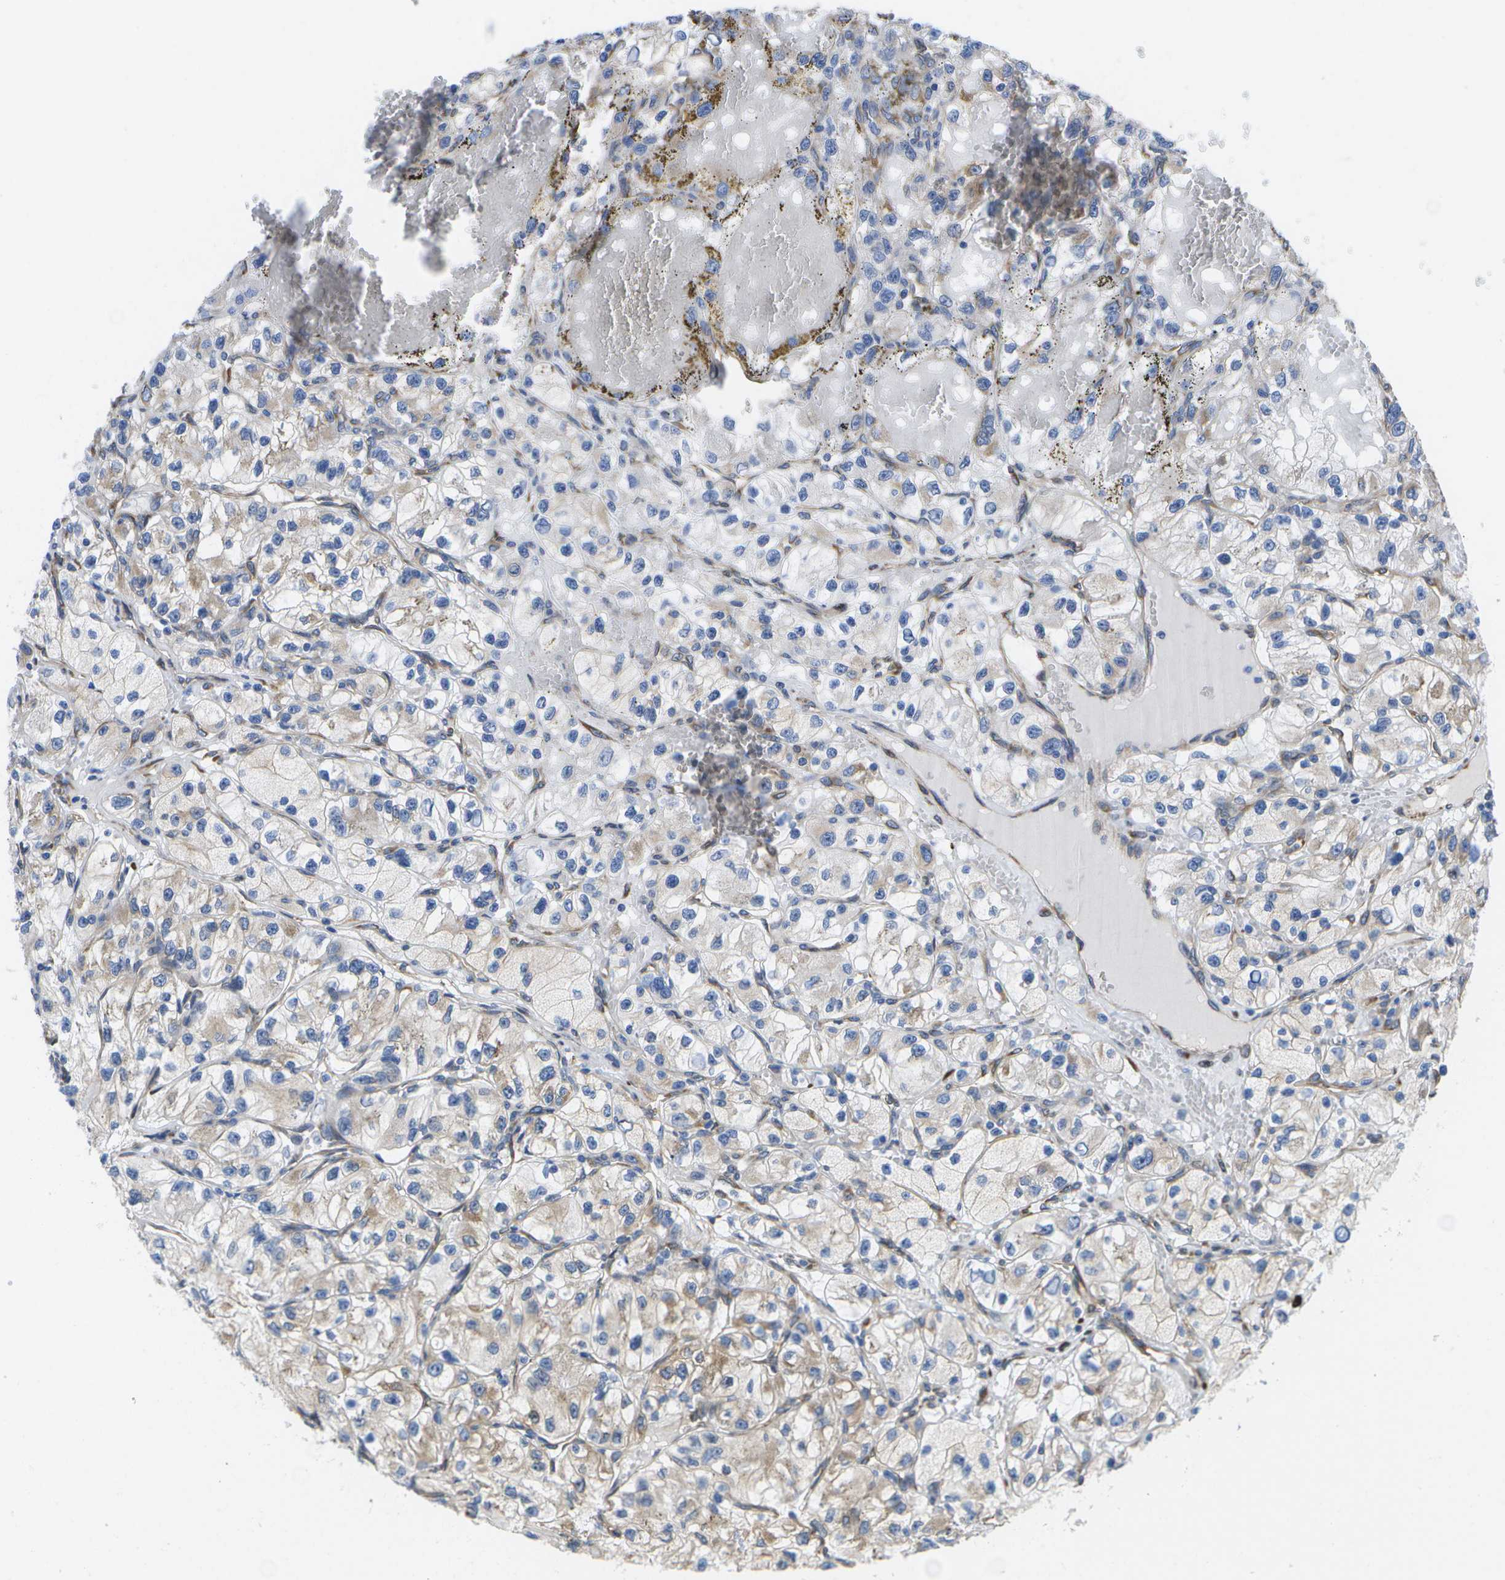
{"staining": {"intensity": "weak", "quantity": "25%-75%", "location": "cytoplasmic/membranous"}, "tissue": "renal cancer", "cell_type": "Tumor cells", "image_type": "cancer", "snomed": [{"axis": "morphology", "description": "Adenocarcinoma, NOS"}, {"axis": "topography", "description": "Kidney"}], "caption": "This micrograph demonstrates immunohistochemistry staining of human renal cancer (adenocarcinoma), with low weak cytoplasmic/membranous staining in about 25%-75% of tumor cells.", "gene": "ZDHHC17", "patient": {"sex": "female", "age": 57}}